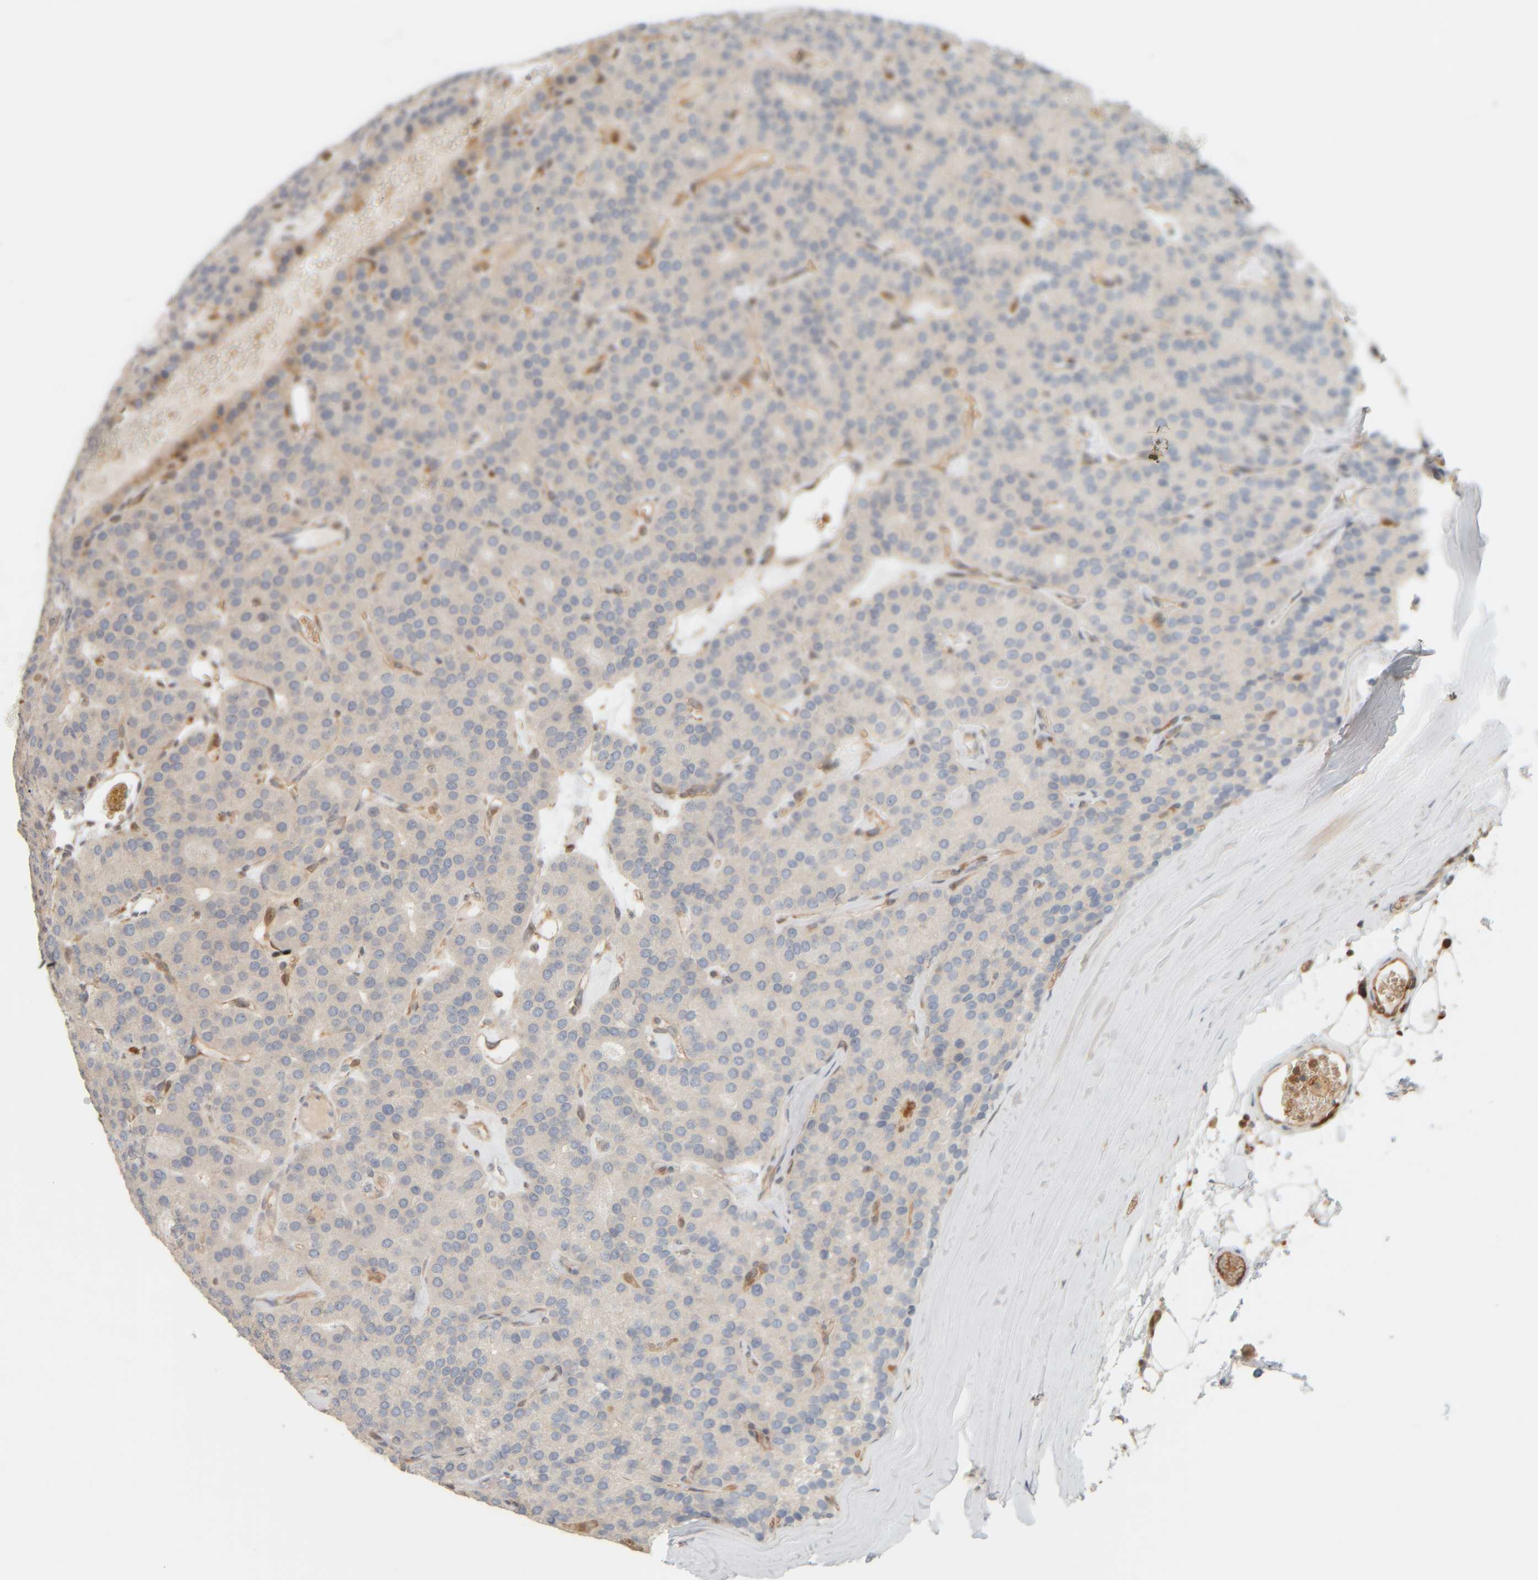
{"staining": {"intensity": "negative", "quantity": "none", "location": "none"}, "tissue": "parathyroid gland", "cell_type": "Glandular cells", "image_type": "normal", "snomed": [{"axis": "morphology", "description": "Normal tissue, NOS"}, {"axis": "morphology", "description": "Adenoma, NOS"}, {"axis": "topography", "description": "Parathyroid gland"}], "caption": "Immunohistochemical staining of benign human parathyroid gland reveals no significant staining in glandular cells. The staining is performed using DAB brown chromogen with nuclei counter-stained in using hematoxylin.", "gene": "AARSD1", "patient": {"sex": "female", "age": 86}}